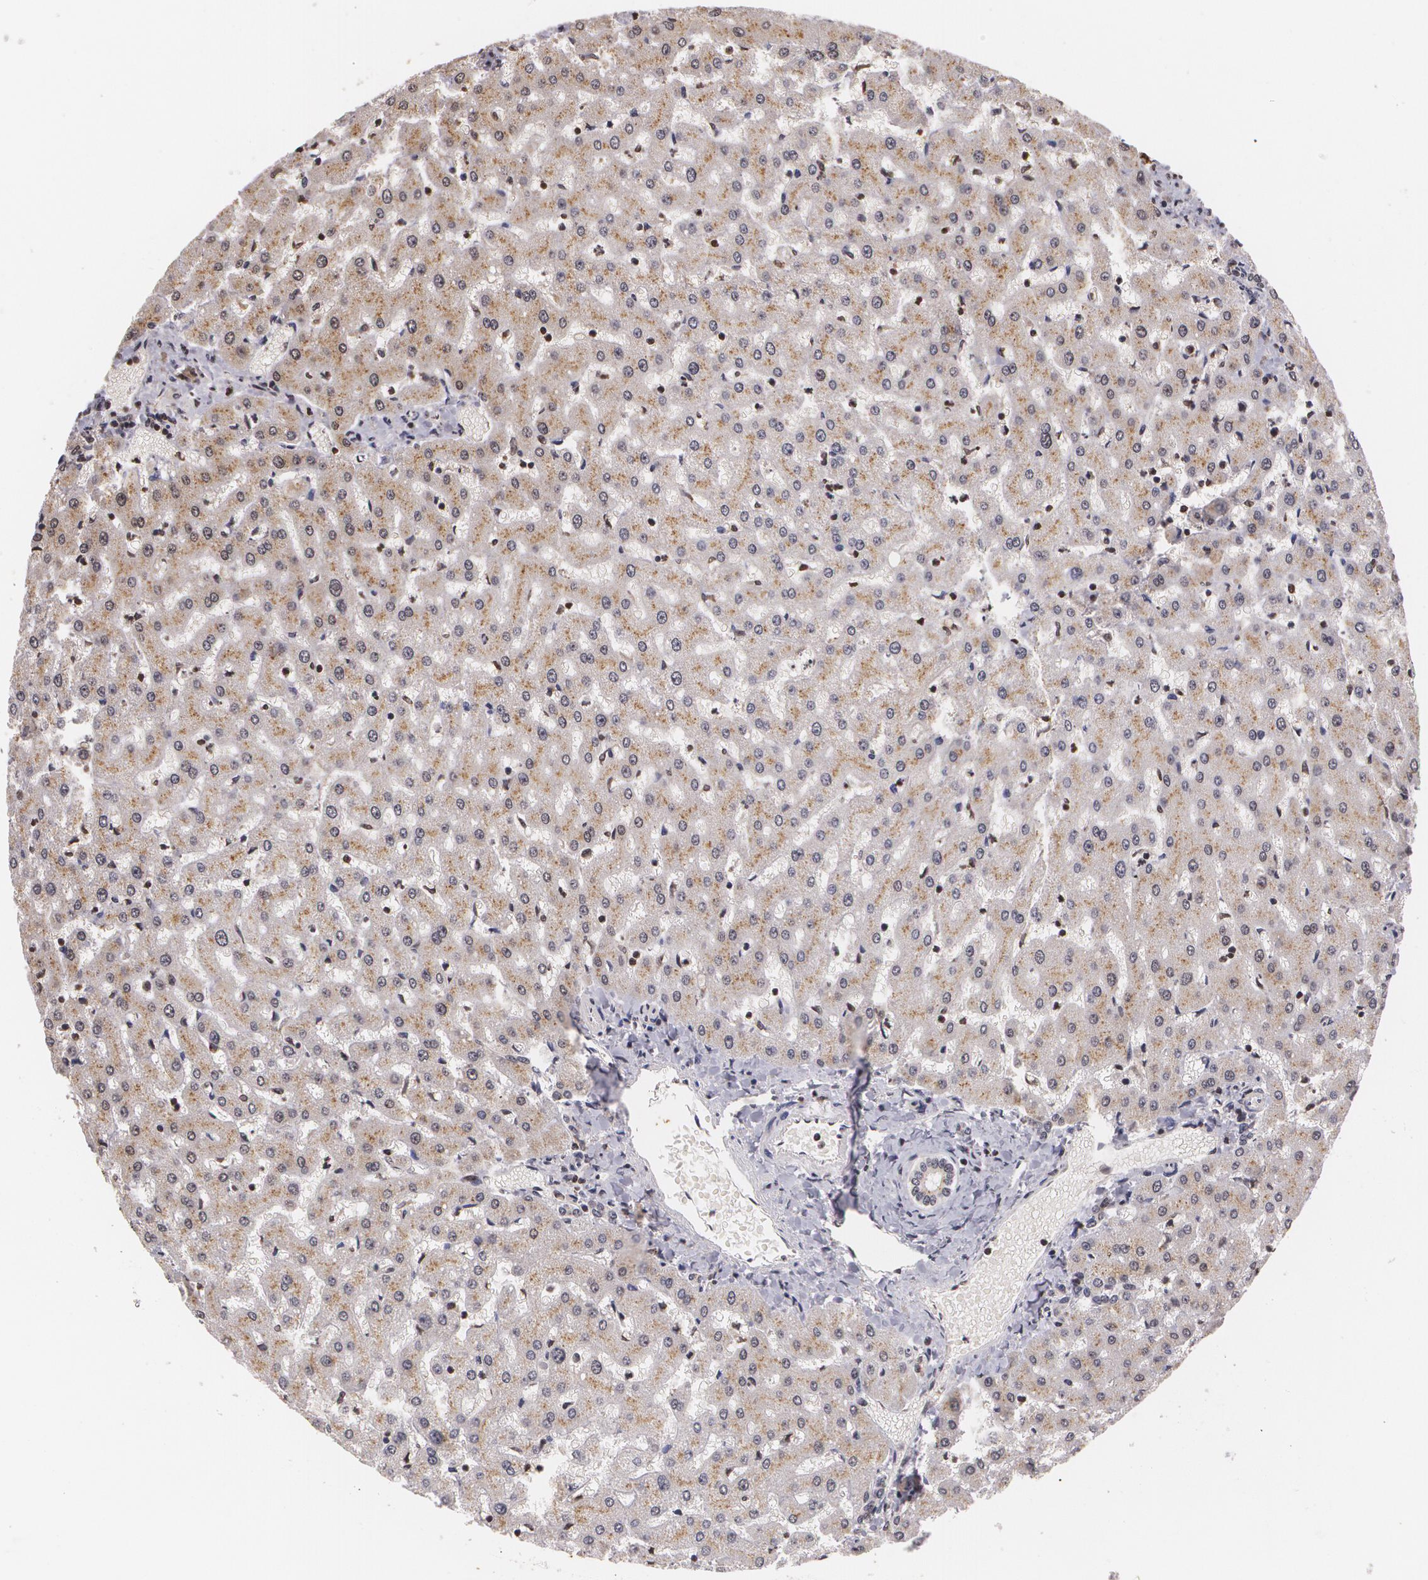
{"staining": {"intensity": "weak", "quantity": "25%-75%", "location": "cytoplasmic/membranous"}, "tissue": "liver", "cell_type": "Cholangiocytes", "image_type": "normal", "snomed": [{"axis": "morphology", "description": "Normal tissue, NOS"}, {"axis": "topography", "description": "Liver"}], "caption": "Cholangiocytes show low levels of weak cytoplasmic/membranous expression in about 25%-75% of cells in benign liver. The staining was performed using DAB, with brown indicating positive protein expression. Nuclei are stained blue with hematoxylin.", "gene": "VAV3", "patient": {"sex": "female", "age": 27}}